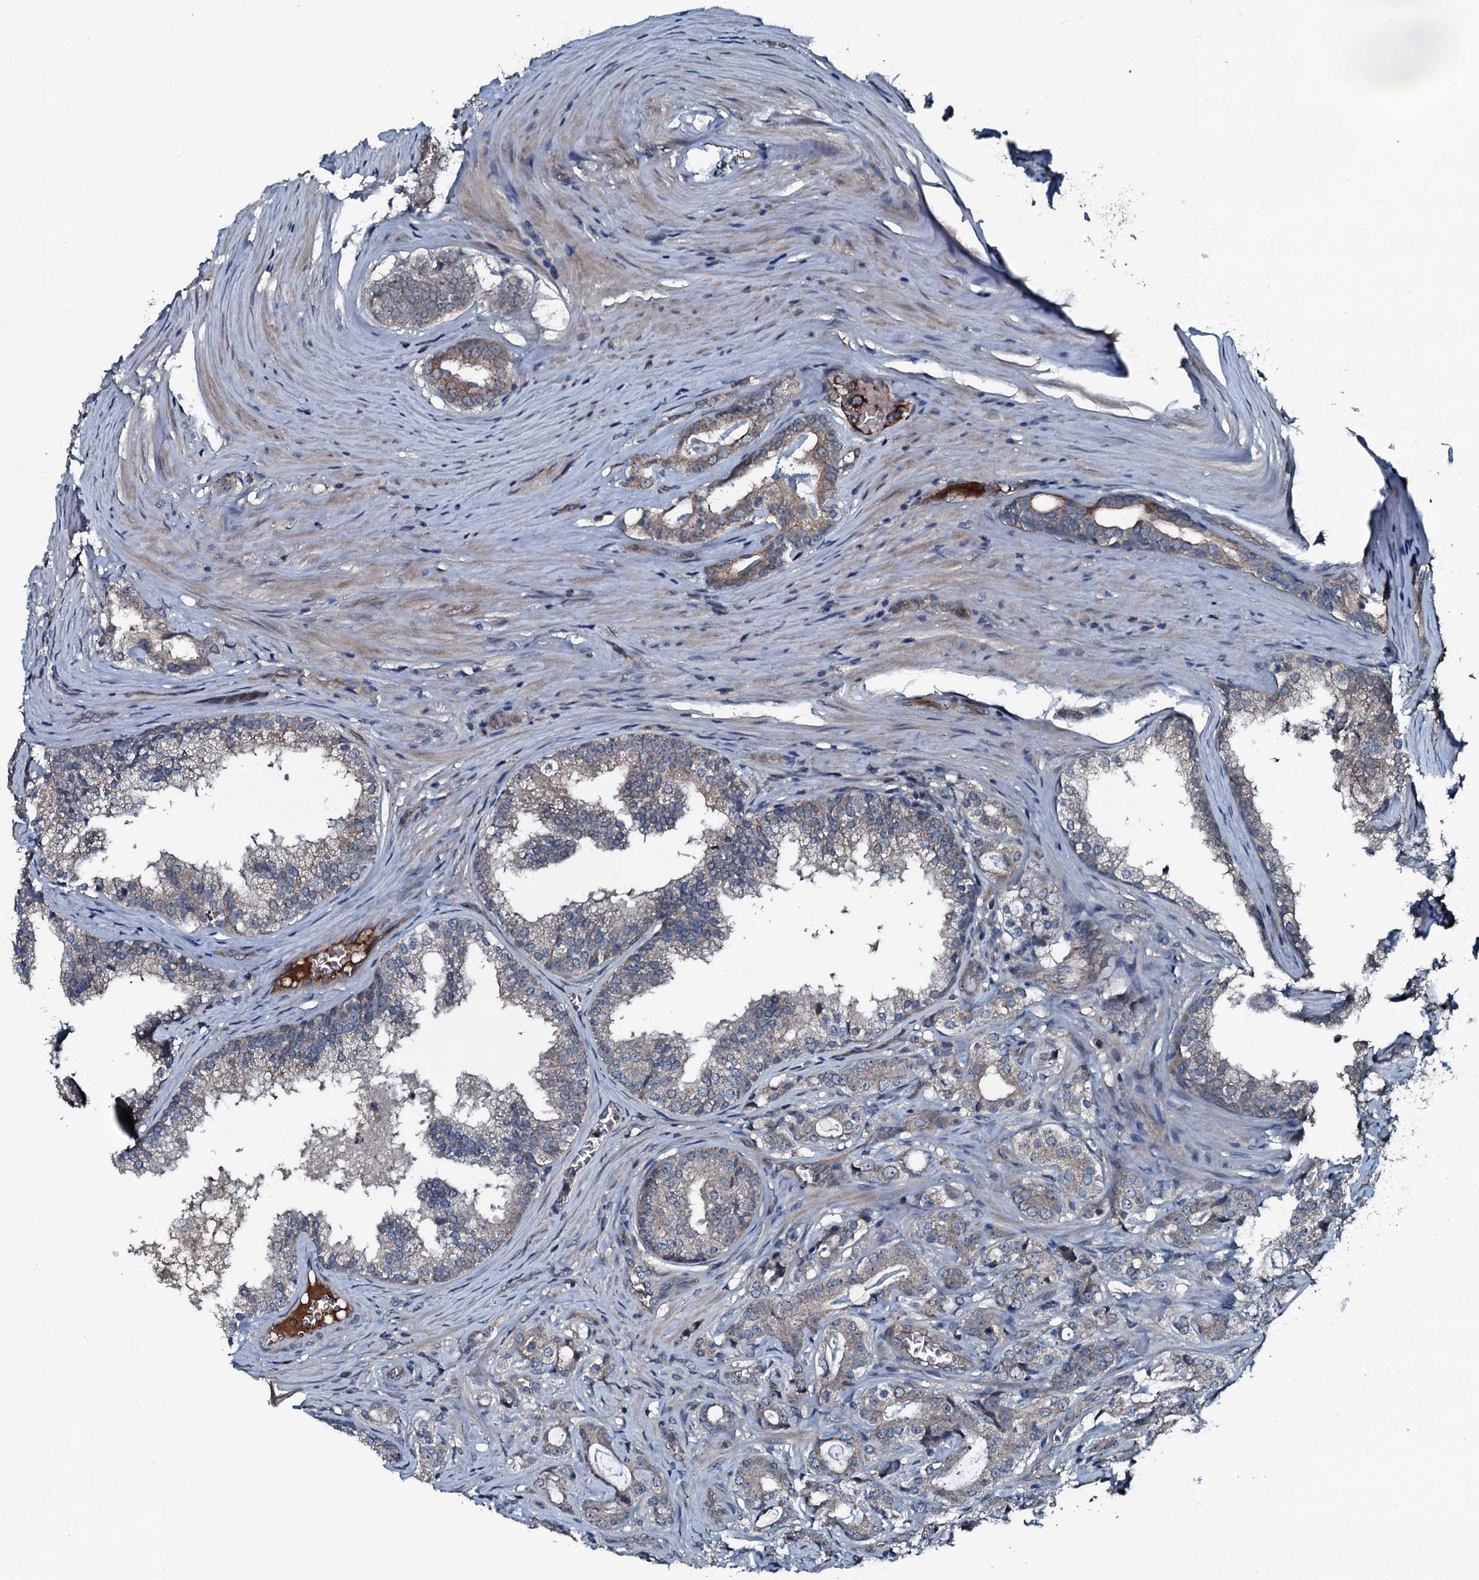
{"staining": {"intensity": "negative", "quantity": "none", "location": "none"}, "tissue": "prostate cancer", "cell_type": "Tumor cells", "image_type": "cancer", "snomed": [{"axis": "morphology", "description": "Adenocarcinoma, High grade"}, {"axis": "topography", "description": "Prostate"}], "caption": "High power microscopy micrograph of an IHC micrograph of prostate adenocarcinoma (high-grade), revealing no significant positivity in tumor cells.", "gene": "TRIM7", "patient": {"sex": "male", "age": 63}}